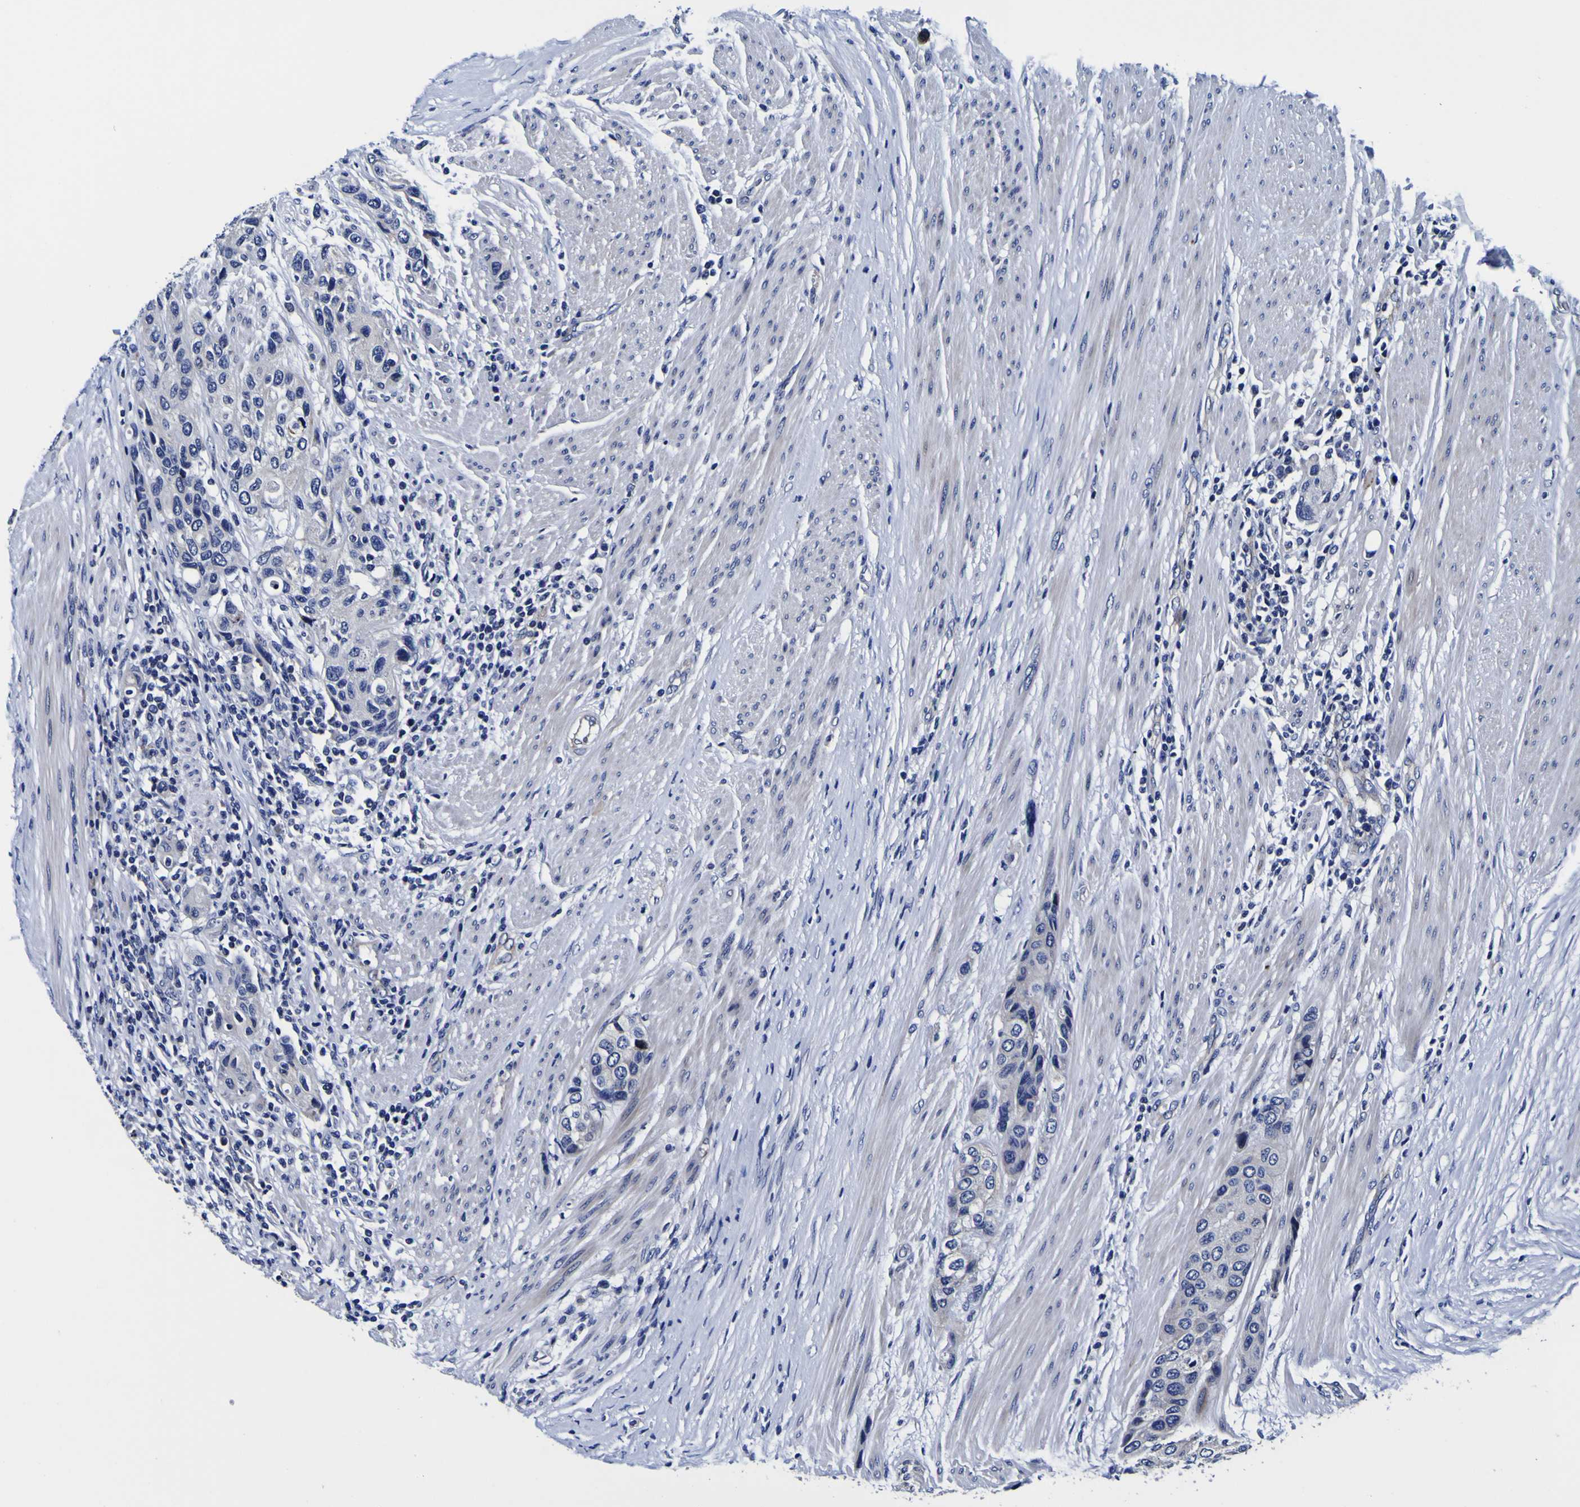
{"staining": {"intensity": "negative", "quantity": "none", "location": "none"}, "tissue": "urothelial cancer", "cell_type": "Tumor cells", "image_type": "cancer", "snomed": [{"axis": "morphology", "description": "Urothelial carcinoma, High grade"}, {"axis": "topography", "description": "Urinary bladder"}], "caption": "DAB (3,3'-diaminobenzidine) immunohistochemical staining of human urothelial carcinoma (high-grade) displays no significant expression in tumor cells. (DAB (3,3'-diaminobenzidine) IHC visualized using brightfield microscopy, high magnification).", "gene": "PDLIM4", "patient": {"sex": "female", "age": 56}}